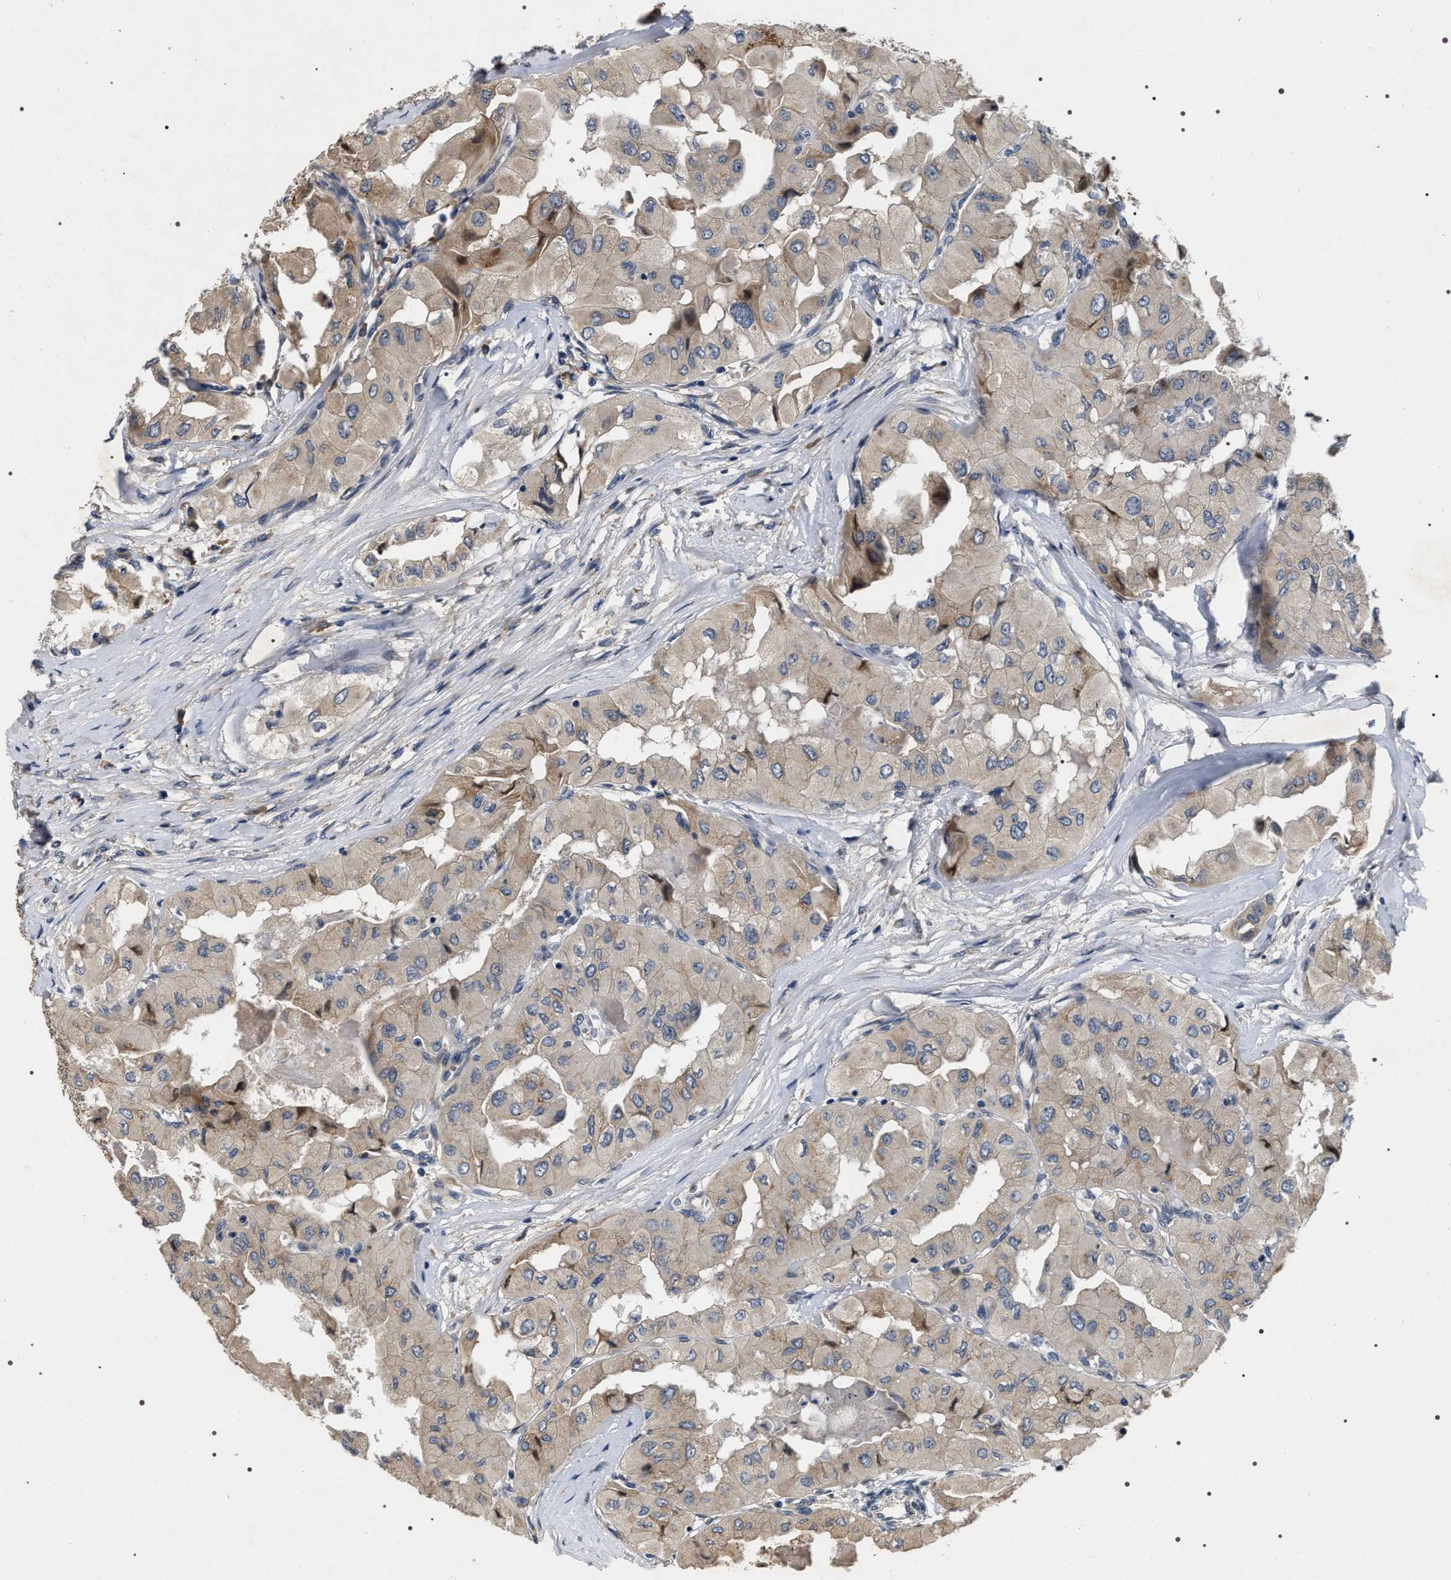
{"staining": {"intensity": "moderate", "quantity": "<25%", "location": "cytoplasmic/membranous"}, "tissue": "thyroid cancer", "cell_type": "Tumor cells", "image_type": "cancer", "snomed": [{"axis": "morphology", "description": "Papillary adenocarcinoma, NOS"}, {"axis": "topography", "description": "Thyroid gland"}], "caption": "A high-resolution image shows immunohistochemistry (IHC) staining of papillary adenocarcinoma (thyroid), which shows moderate cytoplasmic/membranous positivity in about <25% of tumor cells. Using DAB (3,3'-diaminobenzidine) (brown) and hematoxylin (blue) stains, captured at high magnification using brightfield microscopy.", "gene": "IFT81", "patient": {"sex": "male", "age": 87}}